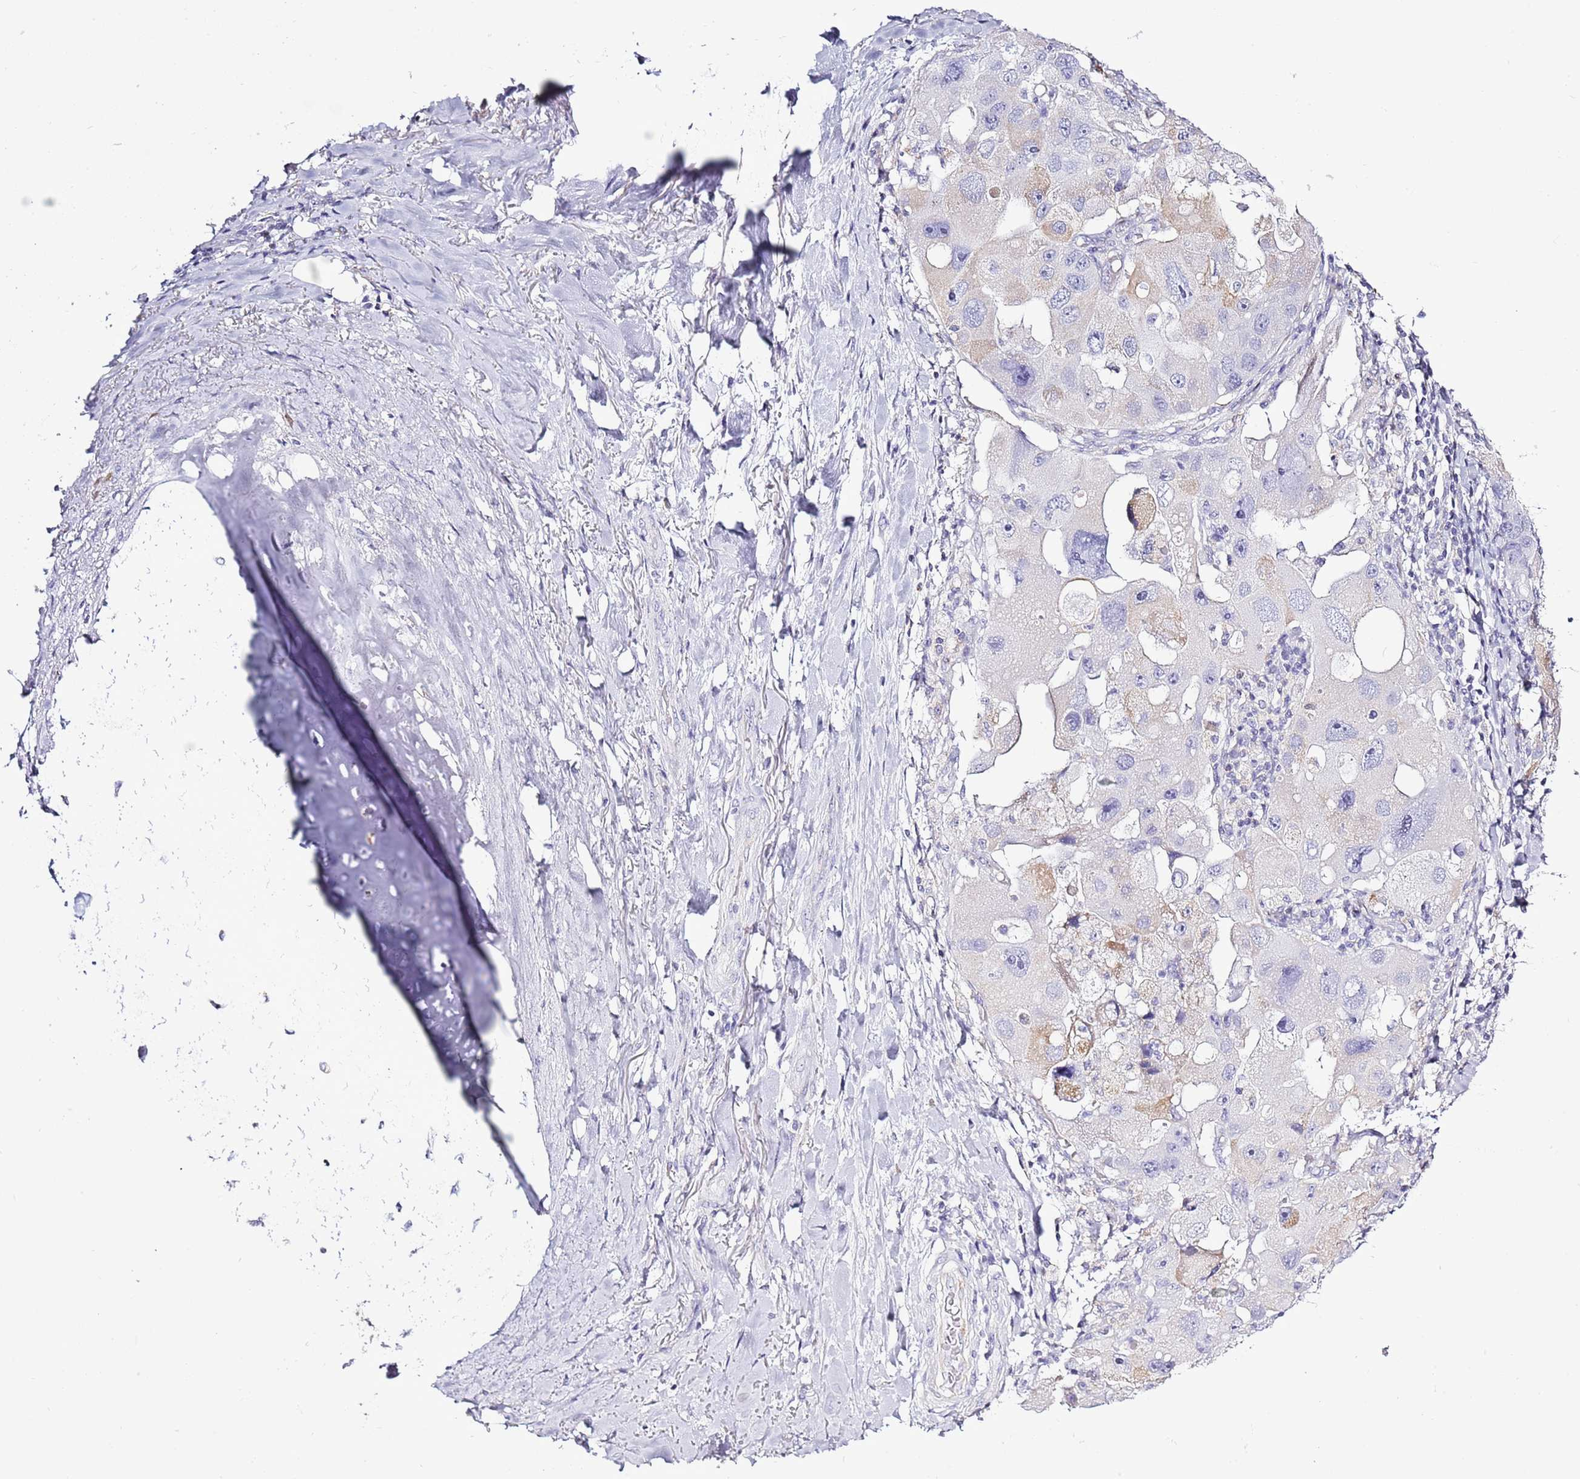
{"staining": {"intensity": "negative", "quantity": "none", "location": "none"}, "tissue": "lung cancer", "cell_type": "Tumor cells", "image_type": "cancer", "snomed": [{"axis": "morphology", "description": "Adenocarcinoma, NOS"}, {"axis": "topography", "description": "Lung"}], "caption": "Immunohistochemistry (IHC) of human lung cancer exhibits no staining in tumor cells. (DAB IHC with hematoxylin counter stain).", "gene": "SLC23A1", "patient": {"sex": "female", "age": 54}}